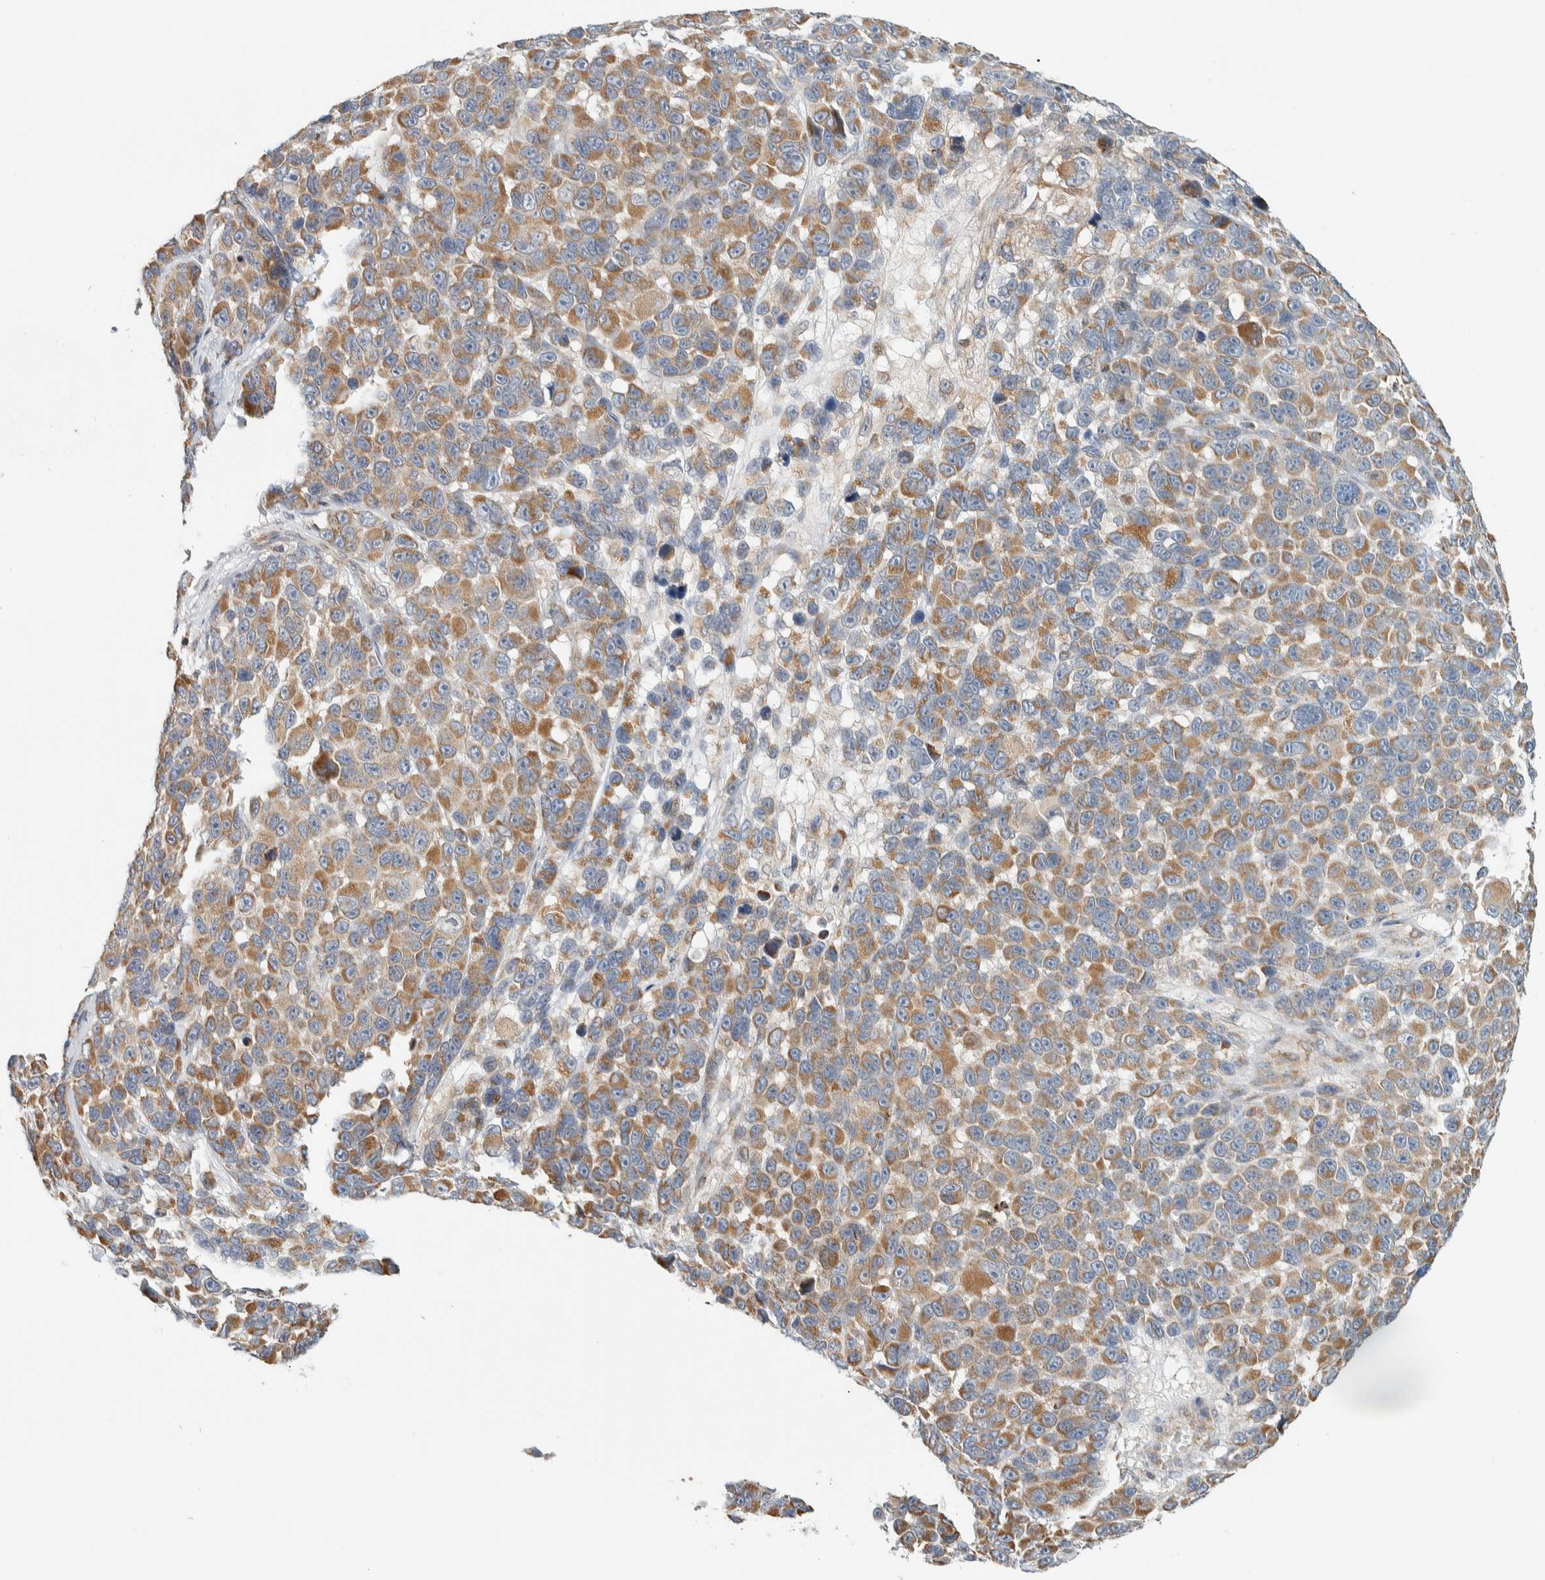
{"staining": {"intensity": "moderate", "quantity": ">75%", "location": "cytoplasmic/membranous"}, "tissue": "melanoma", "cell_type": "Tumor cells", "image_type": "cancer", "snomed": [{"axis": "morphology", "description": "Malignant melanoma, NOS"}, {"axis": "topography", "description": "Skin"}], "caption": "IHC photomicrograph of malignant melanoma stained for a protein (brown), which exhibits medium levels of moderate cytoplasmic/membranous expression in approximately >75% of tumor cells.", "gene": "CCDC57", "patient": {"sex": "male", "age": 53}}